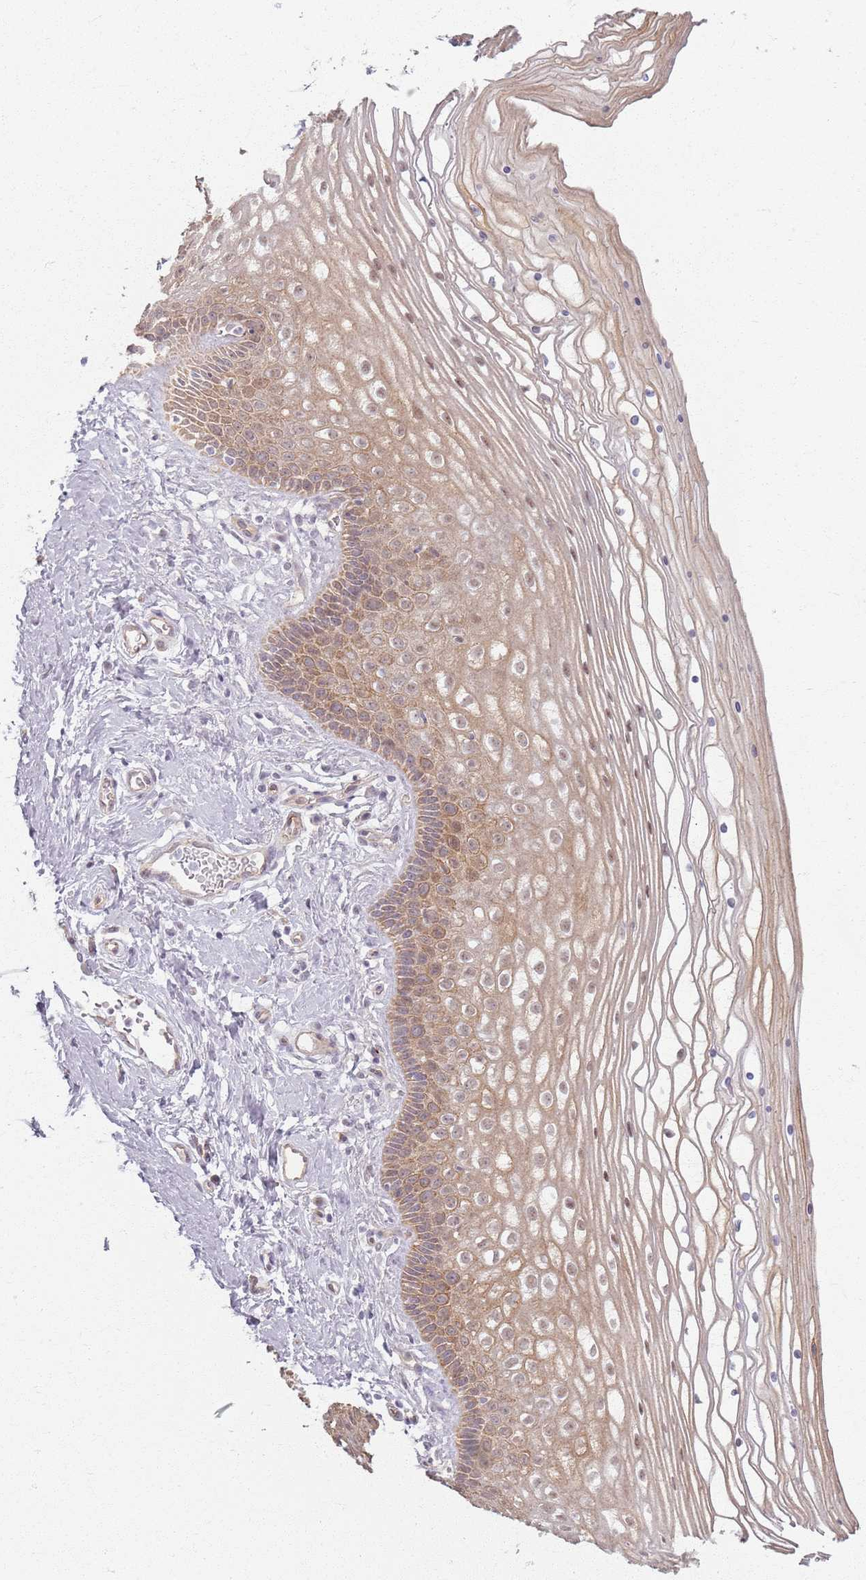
{"staining": {"intensity": "moderate", "quantity": ">75%", "location": "cytoplasmic/membranous,nuclear"}, "tissue": "vagina", "cell_type": "Squamous epithelial cells", "image_type": "normal", "snomed": [{"axis": "morphology", "description": "Normal tissue, NOS"}, {"axis": "topography", "description": "Vagina"}], "caption": "DAB immunohistochemical staining of normal human vagina shows moderate cytoplasmic/membranous,nuclear protein staining in approximately >75% of squamous epithelial cells.", "gene": "KCNA5", "patient": {"sex": "female", "age": 46}}